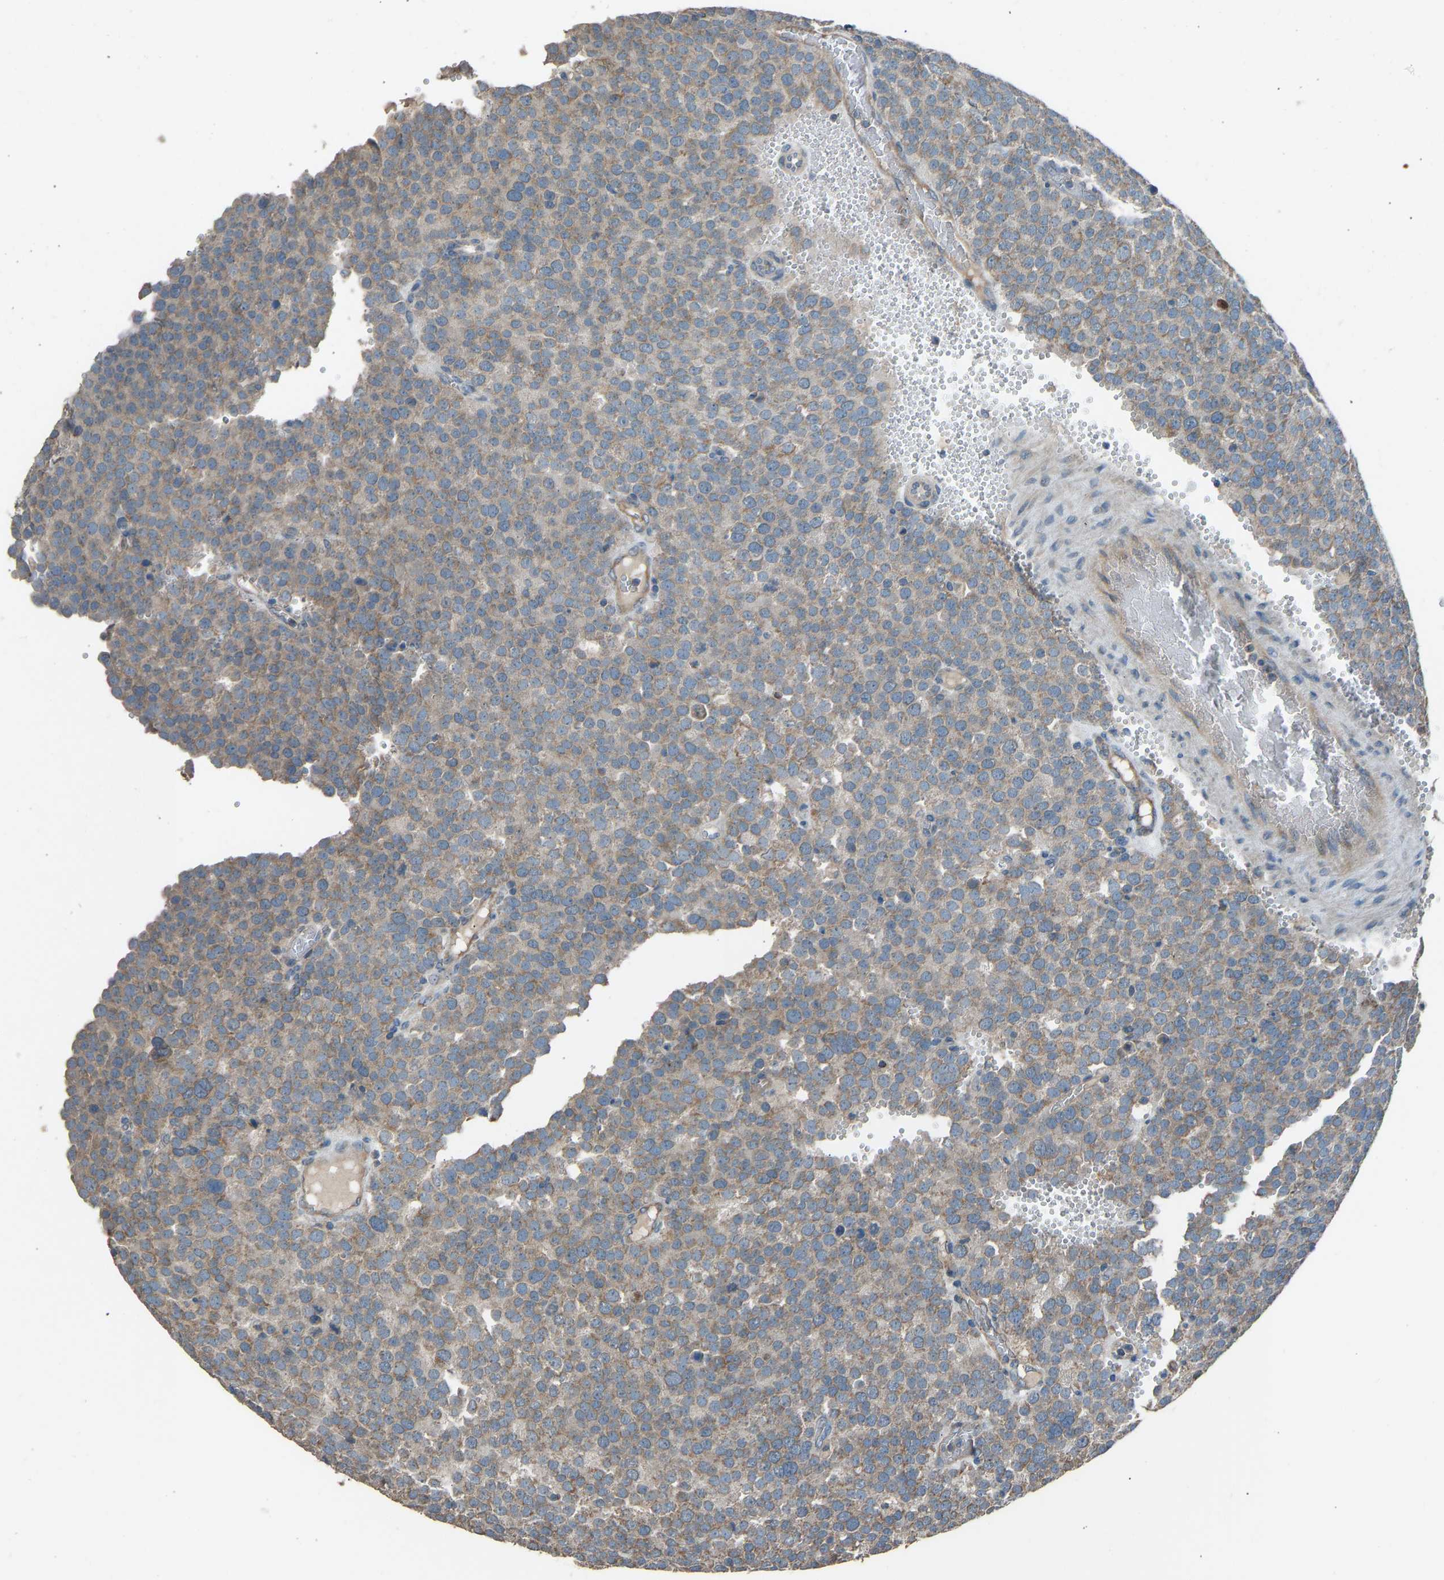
{"staining": {"intensity": "weak", "quantity": ">75%", "location": "cytoplasmic/membranous"}, "tissue": "testis cancer", "cell_type": "Tumor cells", "image_type": "cancer", "snomed": [{"axis": "morphology", "description": "Normal tissue, NOS"}, {"axis": "morphology", "description": "Seminoma, NOS"}, {"axis": "topography", "description": "Testis"}], "caption": "Tumor cells demonstrate weak cytoplasmic/membranous positivity in approximately >75% of cells in seminoma (testis).", "gene": "TGFBR3", "patient": {"sex": "male", "age": 71}}